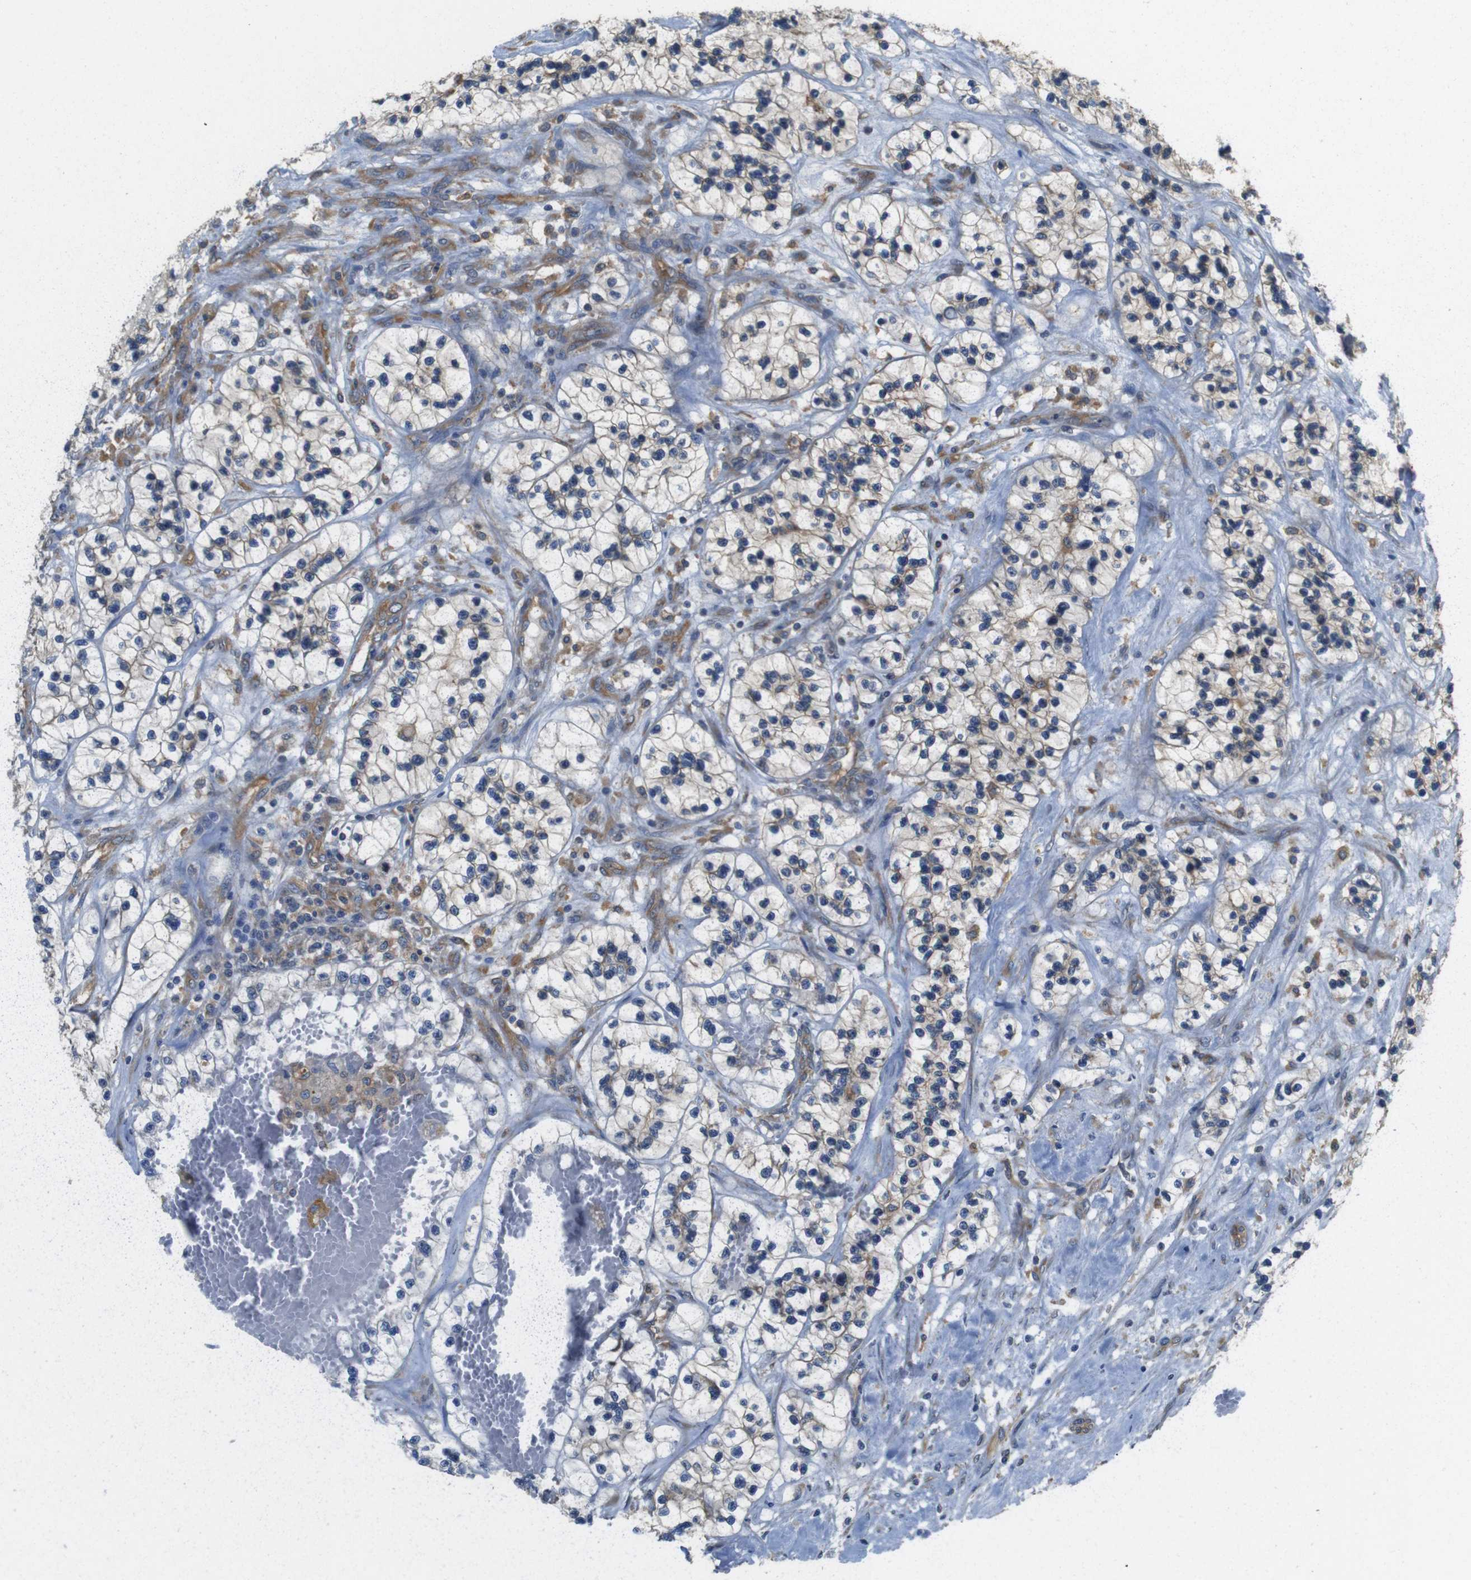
{"staining": {"intensity": "moderate", "quantity": "<25%", "location": "cytoplasmic/membranous"}, "tissue": "renal cancer", "cell_type": "Tumor cells", "image_type": "cancer", "snomed": [{"axis": "morphology", "description": "Adenocarcinoma, NOS"}, {"axis": "topography", "description": "Kidney"}], "caption": "Brown immunohistochemical staining in adenocarcinoma (renal) reveals moderate cytoplasmic/membranous staining in about <25% of tumor cells.", "gene": "DCTN1", "patient": {"sex": "female", "age": 57}}